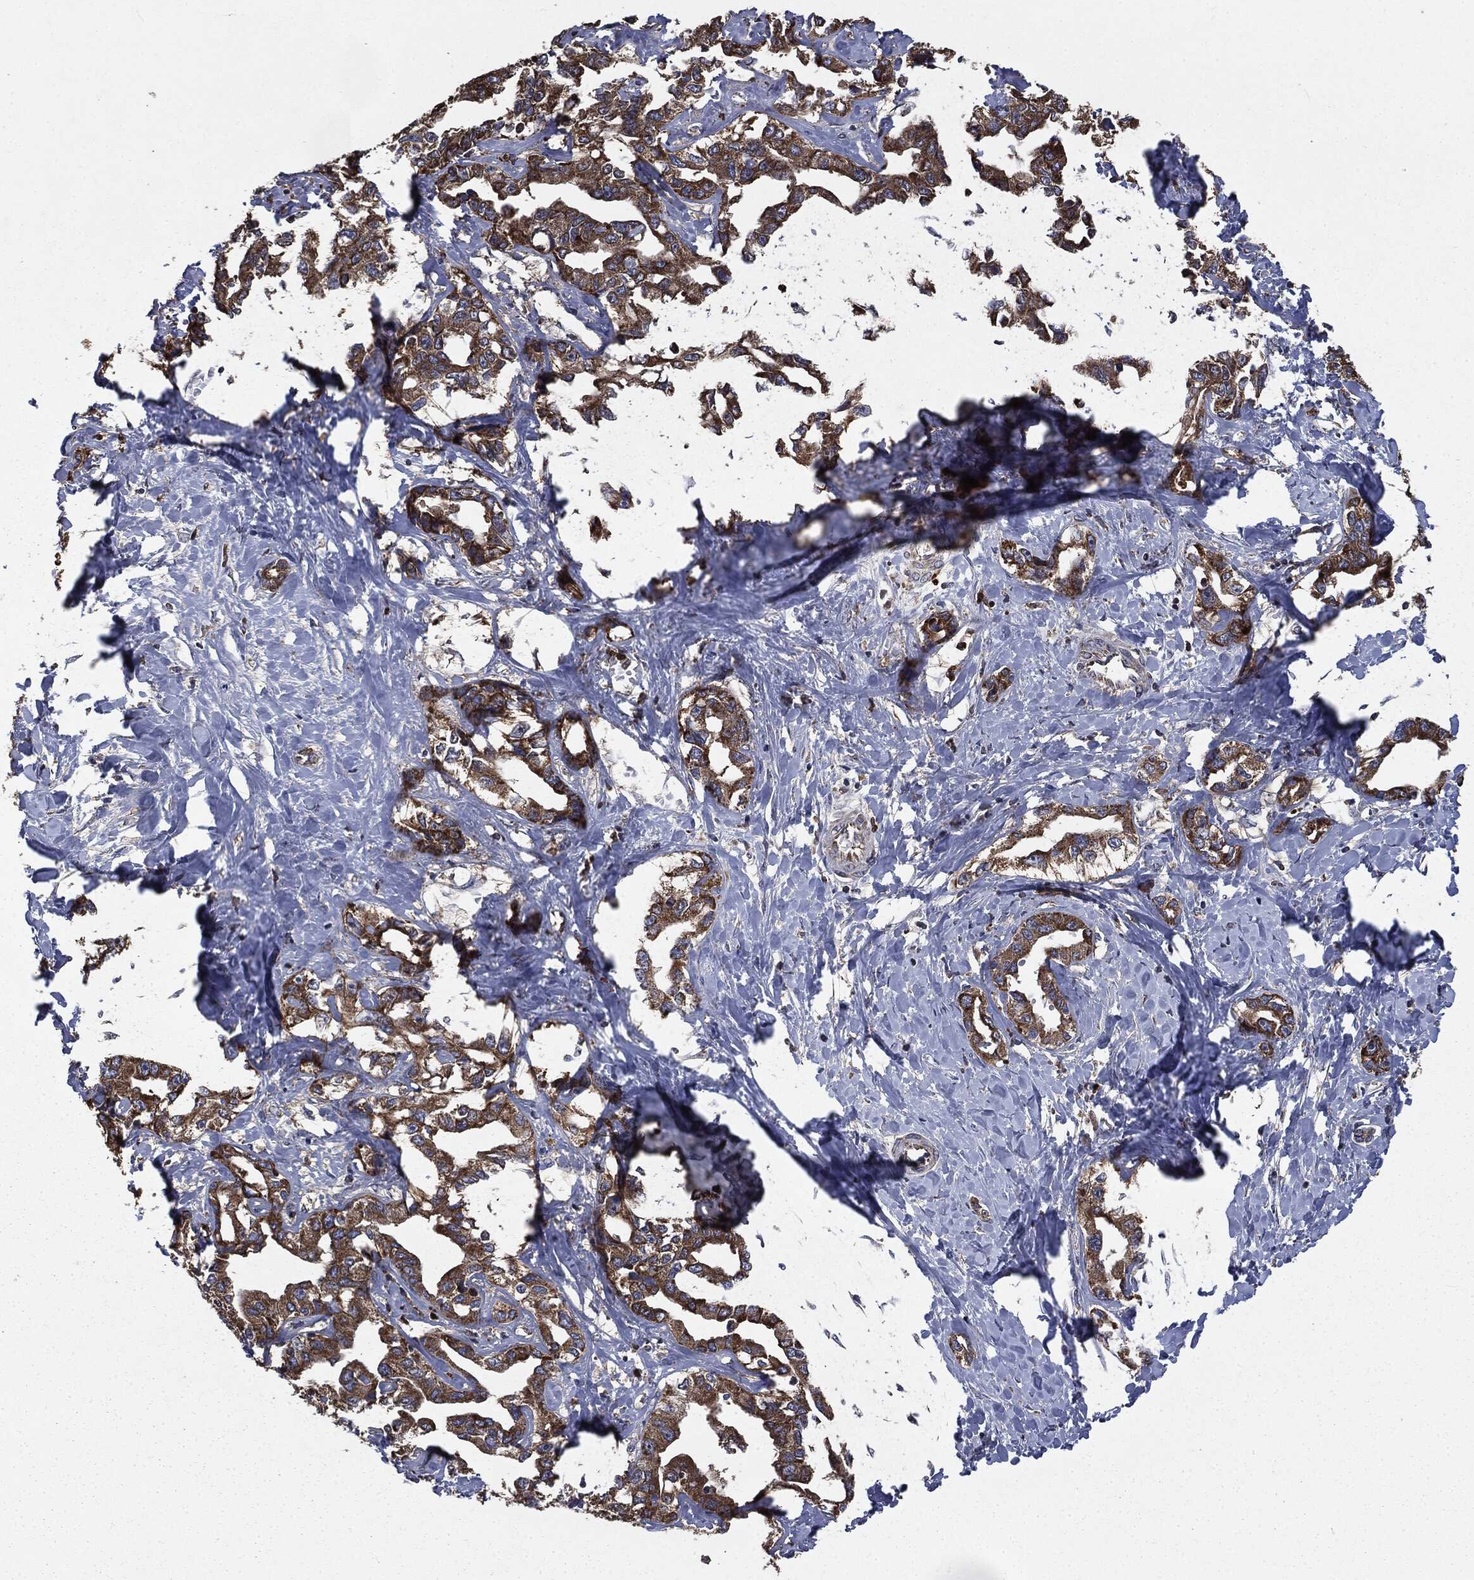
{"staining": {"intensity": "strong", "quantity": ">75%", "location": "cytoplasmic/membranous"}, "tissue": "liver cancer", "cell_type": "Tumor cells", "image_type": "cancer", "snomed": [{"axis": "morphology", "description": "Cholangiocarcinoma"}, {"axis": "topography", "description": "Liver"}], "caption": "Strong cytoplasmic/membranous protein staining is seen in about >75% of tumor cells in cholangiocarcinoma (liver).", "gene": "MAPK6", "patient": {"sex": "male", "age": 59}}